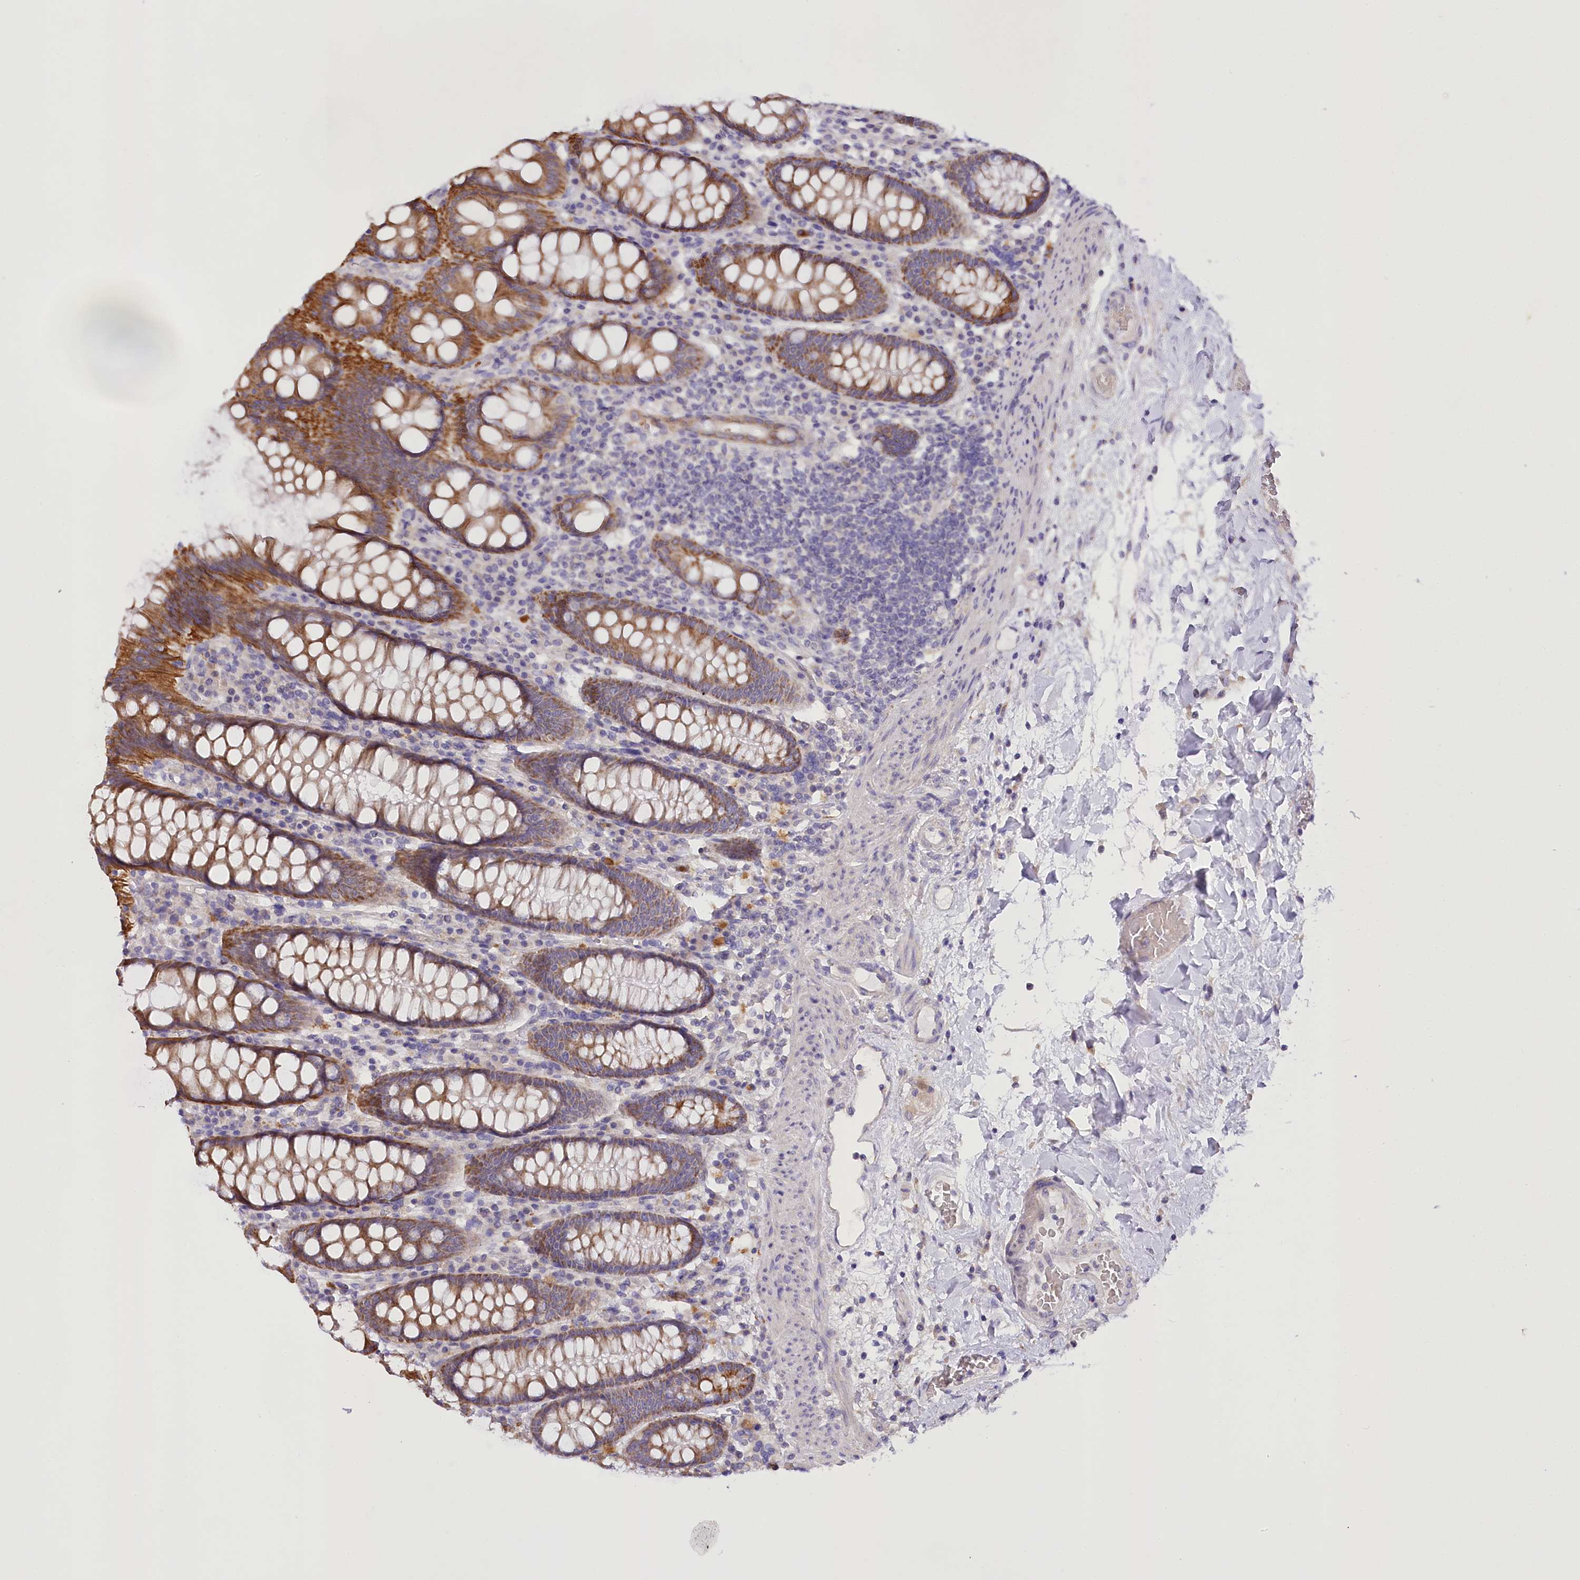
{"staining": {"intensity": "weak", "quantity": "25%-75%", "location": "cytoplasmic/membranous"}, "tissue": "colon", "cell_type": "Endothelial cells", "image_type": "normal", "snomed": [{"axis": "morphology", "description": "Normal tissue, NOS"}, {"axis": "topography", "description": "Colon"}], "caption": "Normal colon reveals weak cytoplasmic/membranous positivity in about 25%-75% of endothelial cells, visualized by immunohistochemistry. The staining is performed using DAB brown chromogen to label protein expression. The nuclei are counter-stained blue using hematoxylin.", "gene": "DCUN1D1", "patient": {"sex": "female", "age": 79}}